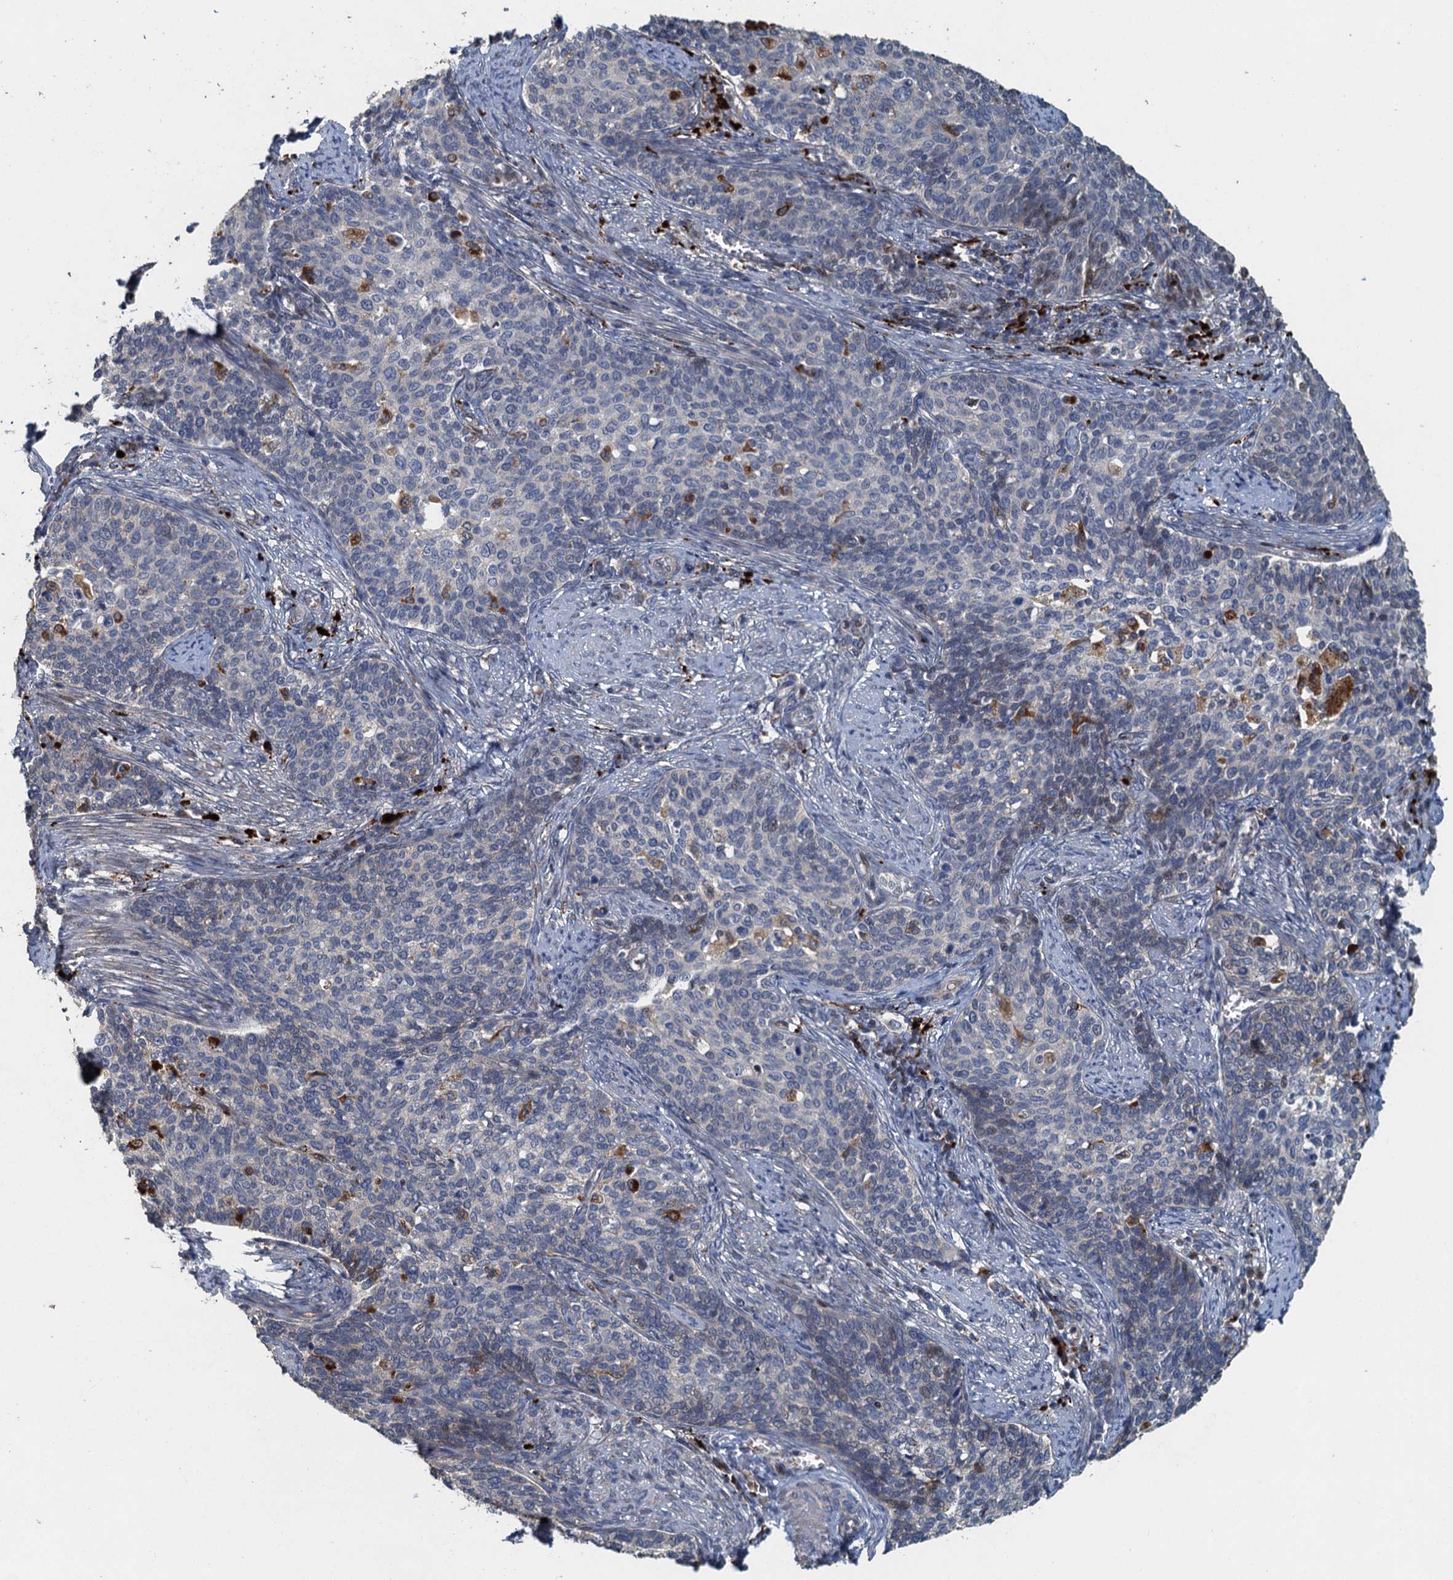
{"staining": {"intensity": "negative", "quantity": "none", "location": "none"}, "tissue": "cervical cancer", "cell_type": "Tumor cells", "image_type": "cancer", "snomed": [{"axis": "morphology", "description": "Squamous cell carcinoma, NOS"}, {"axis": "topography", "description": "Cervix"}], "caption": "High power microscopy histopathology image of an immunohistochemistry (IHC) micrograph of cervical squamous cell carcinoma, revealing no significant positivity in tumor cells.", "gene": "AGRN", "patient": {"sex": "female", "age": 39}}